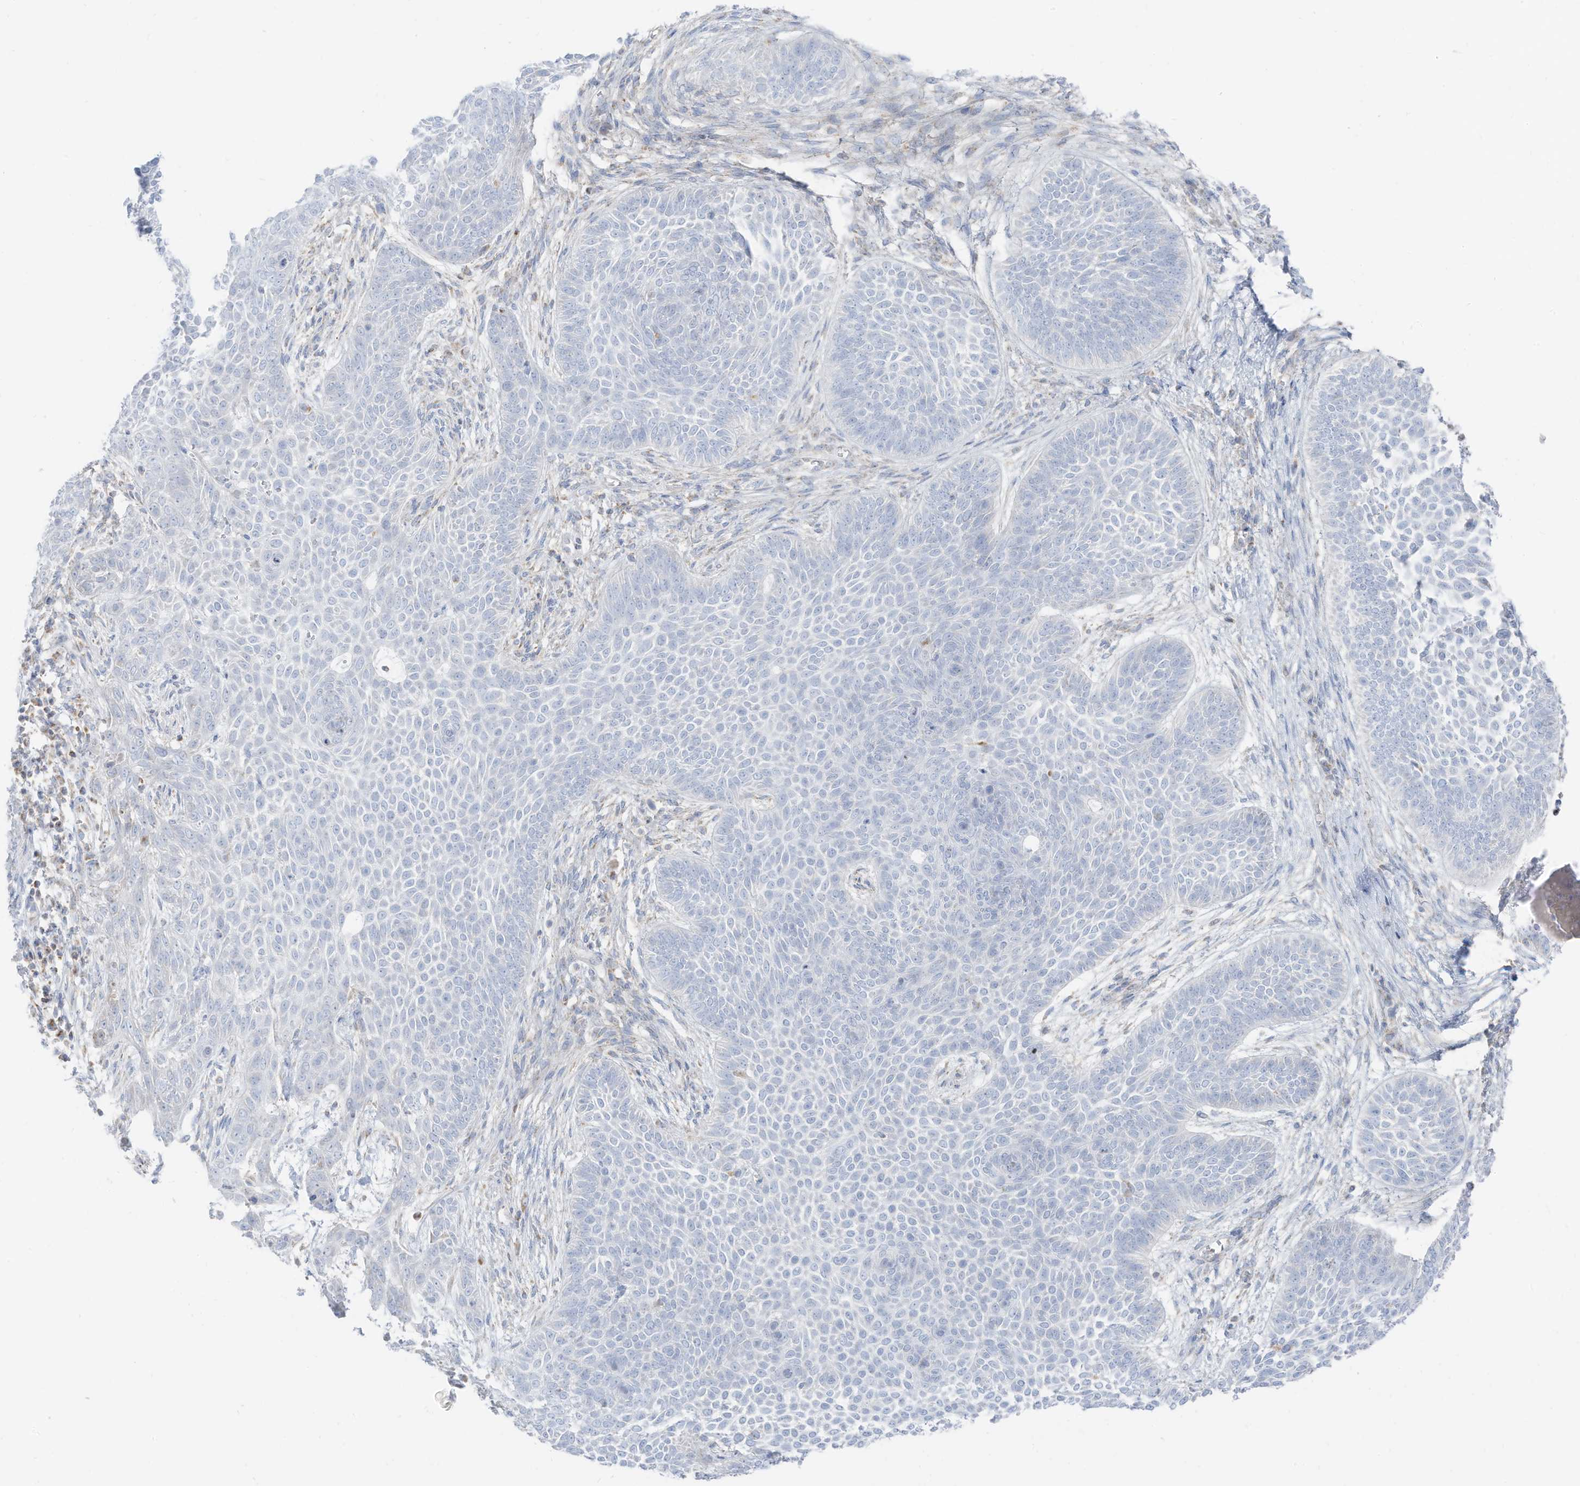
{"staining": {"intensity": "negative", "quantity": "none", "location": "none"}, "tissue": "skin cancer", "cell_type": "Tumor cells", "image_type": "cancer", "snomed": [{"axis": "morphology", "description": "Basal cell carcinoma"}, {"axis": "topography", "description": "Skin"}], "caption": "Tumor cells show no significant positivity in skin cancer (basal cell carcinoma).", "gene": "ETHE1", "patient": {"sex": "male", "age": 85}}